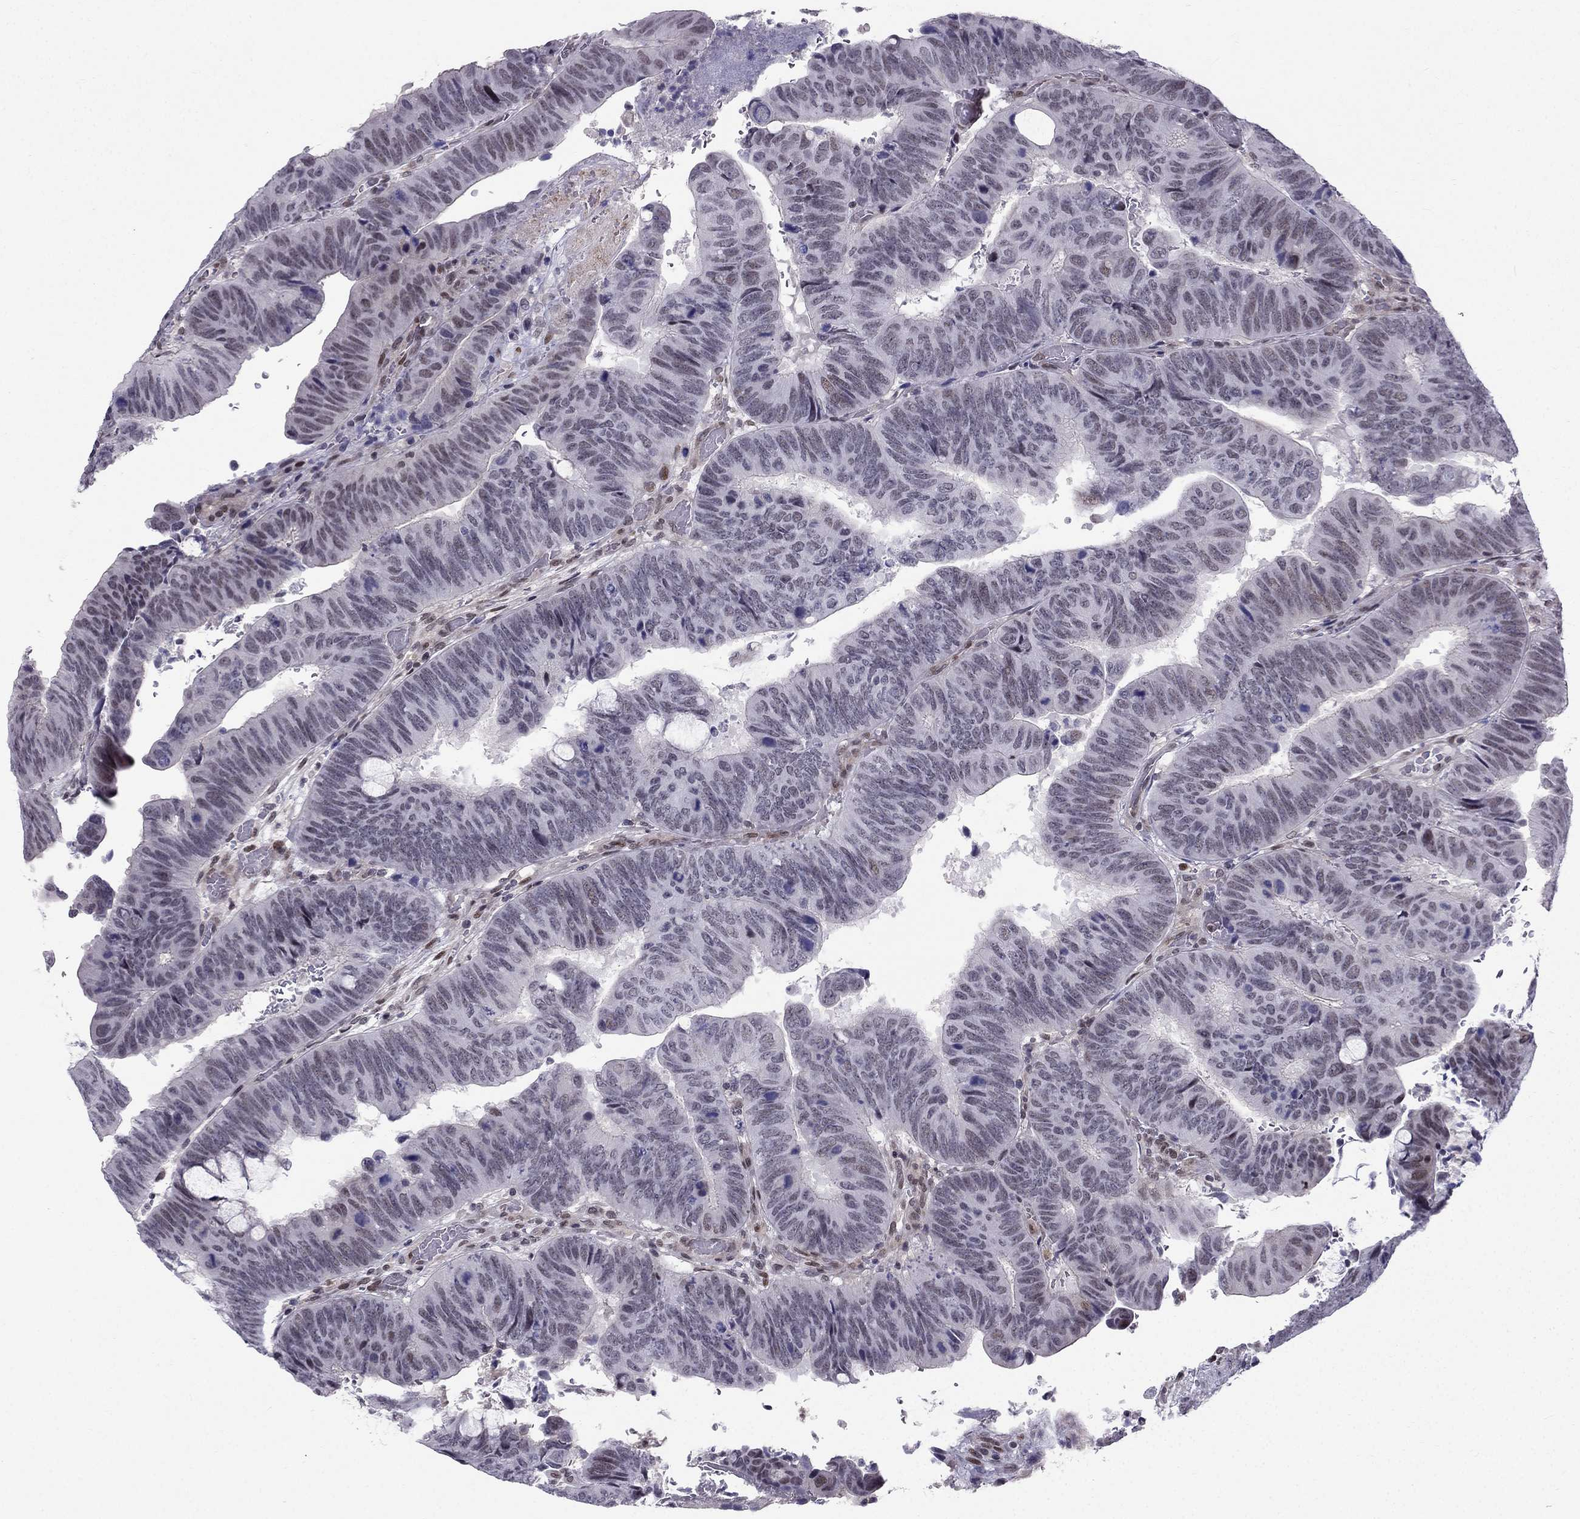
{"staining": {"intensity": "negative", "quantity": "none", "location": "none"}, "tissue": "colorectal cancer", "cell_type": "Tumor cells", "image_type": "cancer", "snomed": [{"axis": "morphology", "description": "Normal tissue, NOS"}, {"axis": "morphology", "description": "Adenocarcinoma, NOS"}, {"axis": "topography", "description": "Rectum"}], "caption": "This is an IHC photomicrograph of human adenocarcinoma (colorectal). There is no staining in tumor cells.", "gene": "RPRD2", "patient": {"sex": "male", "age": 92}}